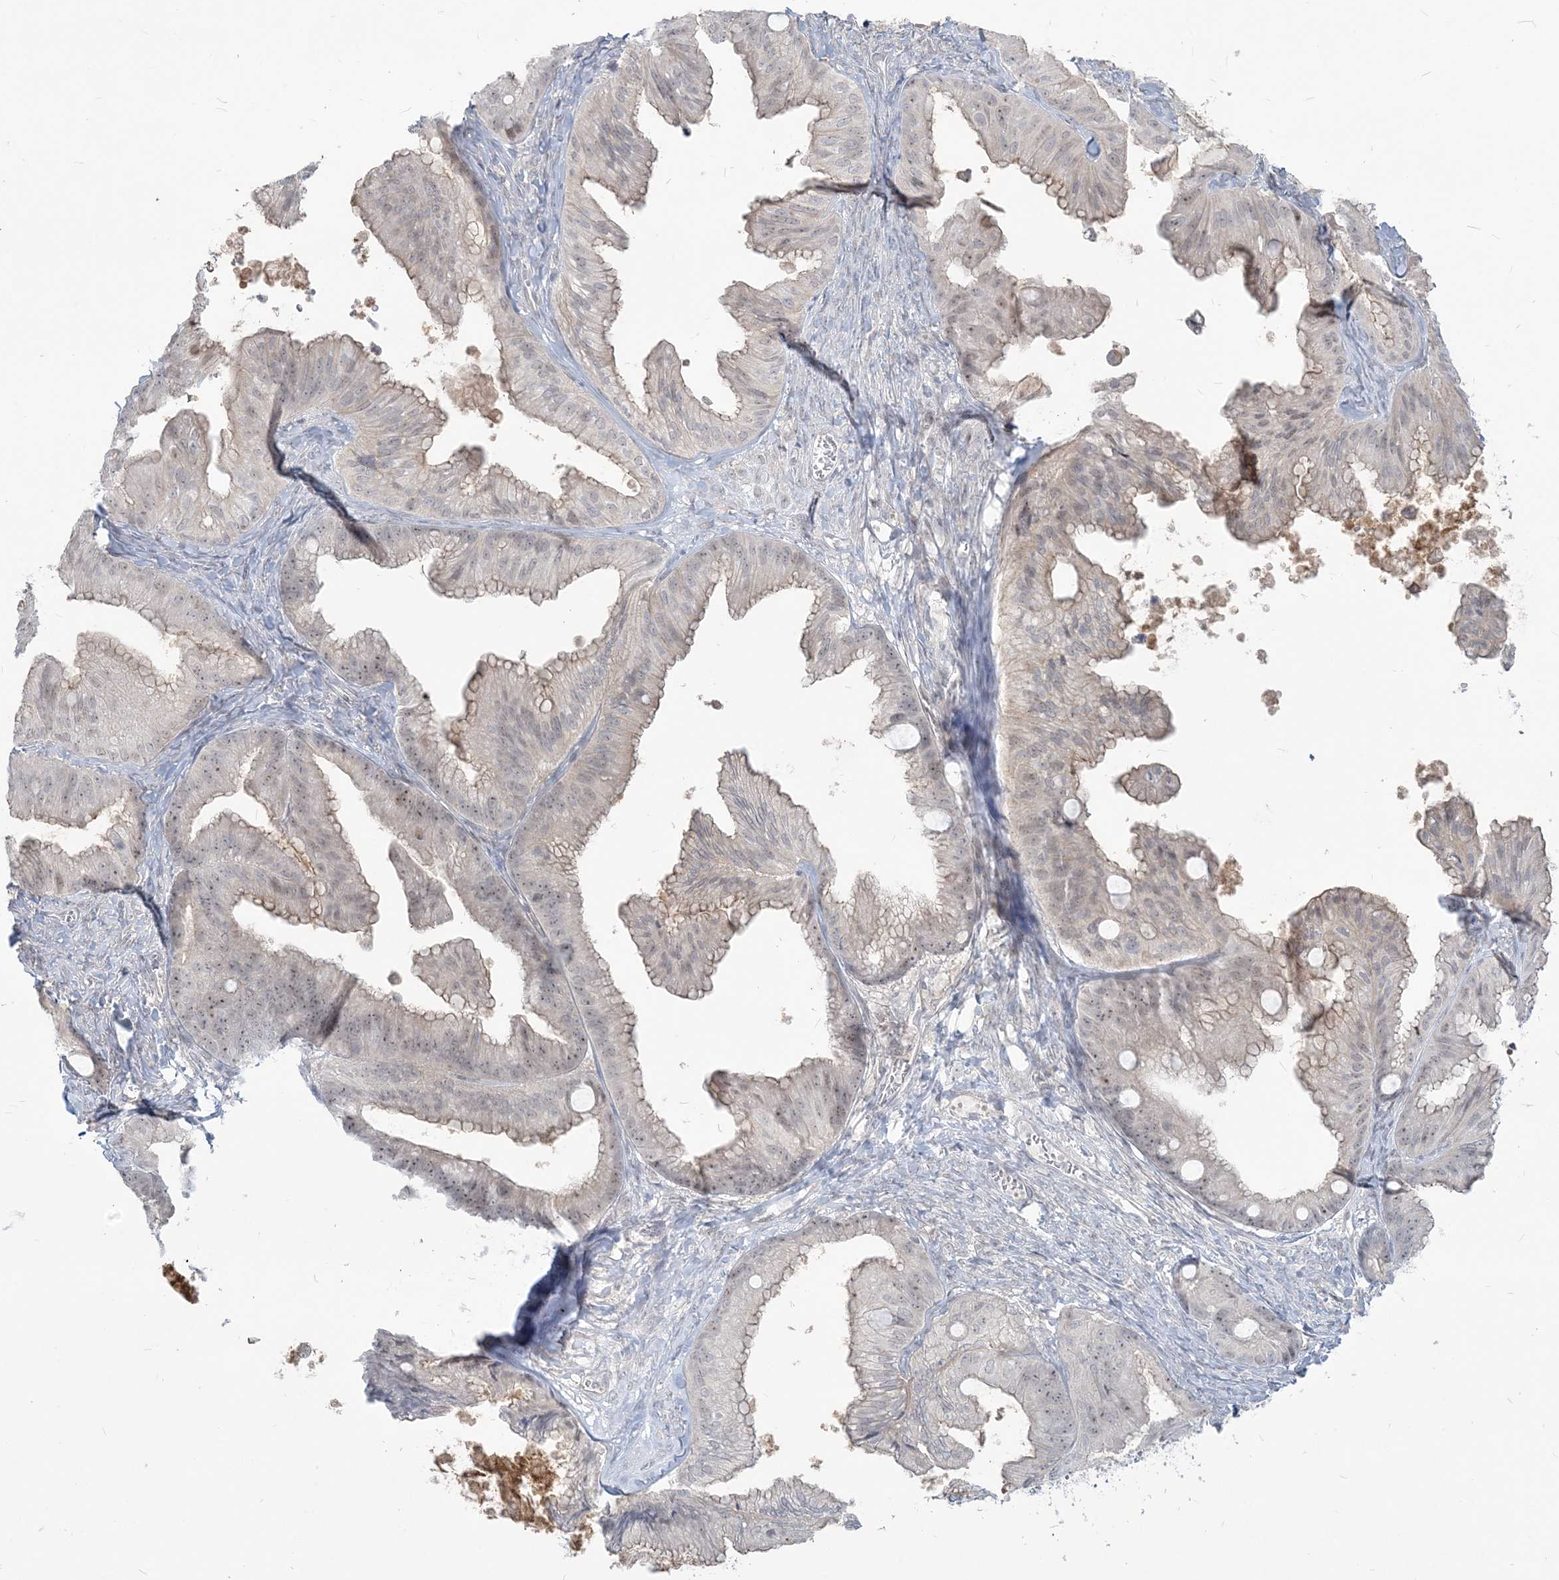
{"staining": {"intensity": "weak", "quantity": "25%-75%", "location": "nuclear"}, "tissue": "ovarian cancer", "cell_type": "Tumor cells", "image_type": "cancer", "snomed": [{"axis": "morphology", "description": "Cystadenocarcinoma, mucinous, NOS"}, {"axis": "topography", "description": "Ovary"}], "caption": "Immunohistochemical staining of human ovarian cancer (mucinous cystadenocarcinoma) exhibits weak nuclear protein positivity in approximately 25%-75% of tumor cells.", "gene": "SDAD1", "patient": {"sex": "female", "age": 71}}